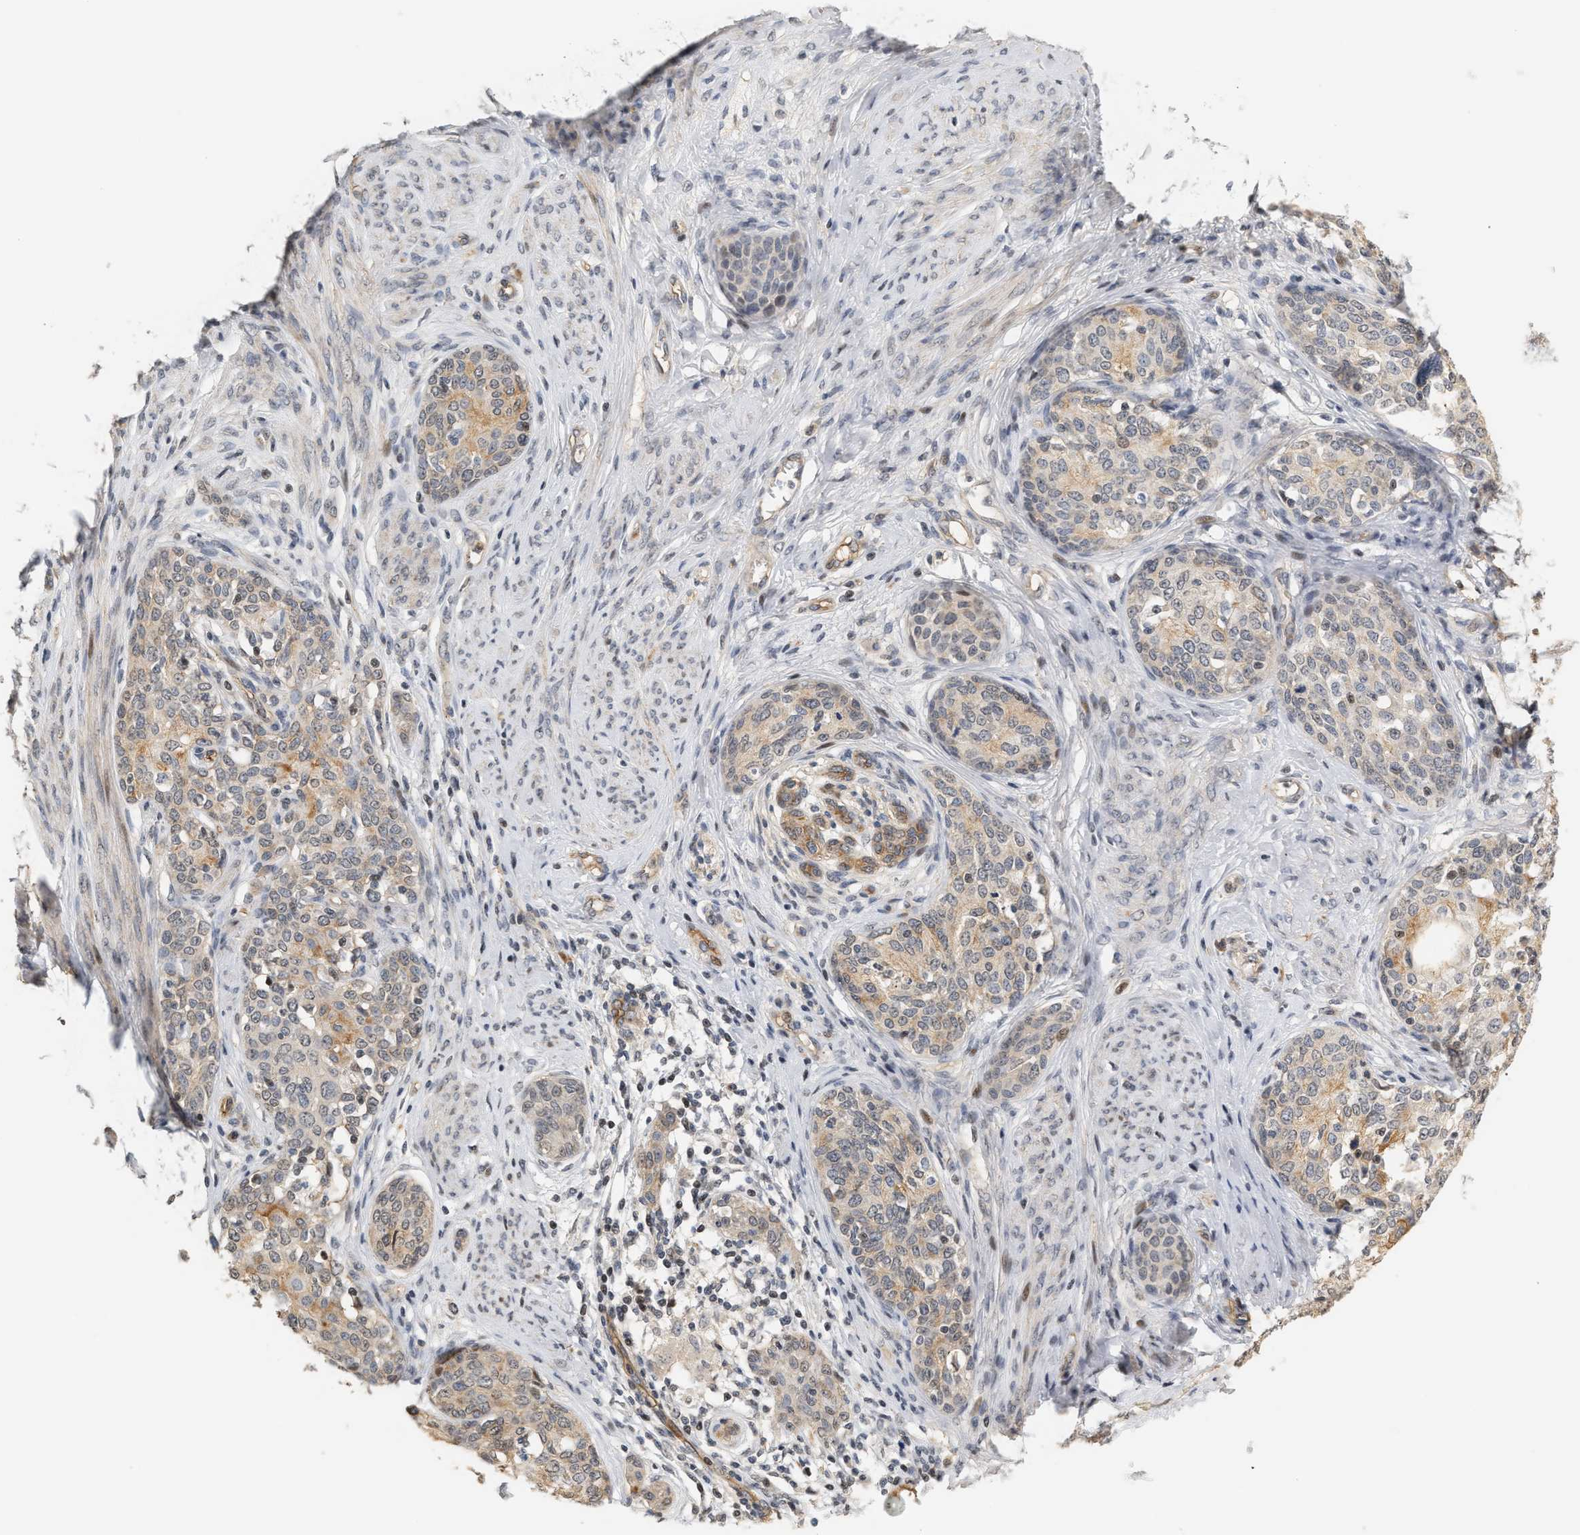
{"staining": {"intensity": "weak", "quantity": "<25%", "location": "cytoplasmic/membranous"}, "tissue": "cervical cancer", "cell_type": "Tumor cells", "image_type": "cancer", "snomed": [{"axis": "morphology", "description": "Squamous cell carcinoma, NOS"}, {"axis": "morphology", "description": "Adenocarcinoma, NOS"}, {"axis": "topography", "description": "Cervix"}], "caption": "A micrograph of cervical squamous cell carcinoma stained for a protein reveals no brown staining in tumor cells.", "gene": "PLXND1", "patient": {"sex": "female", "age": 52}}